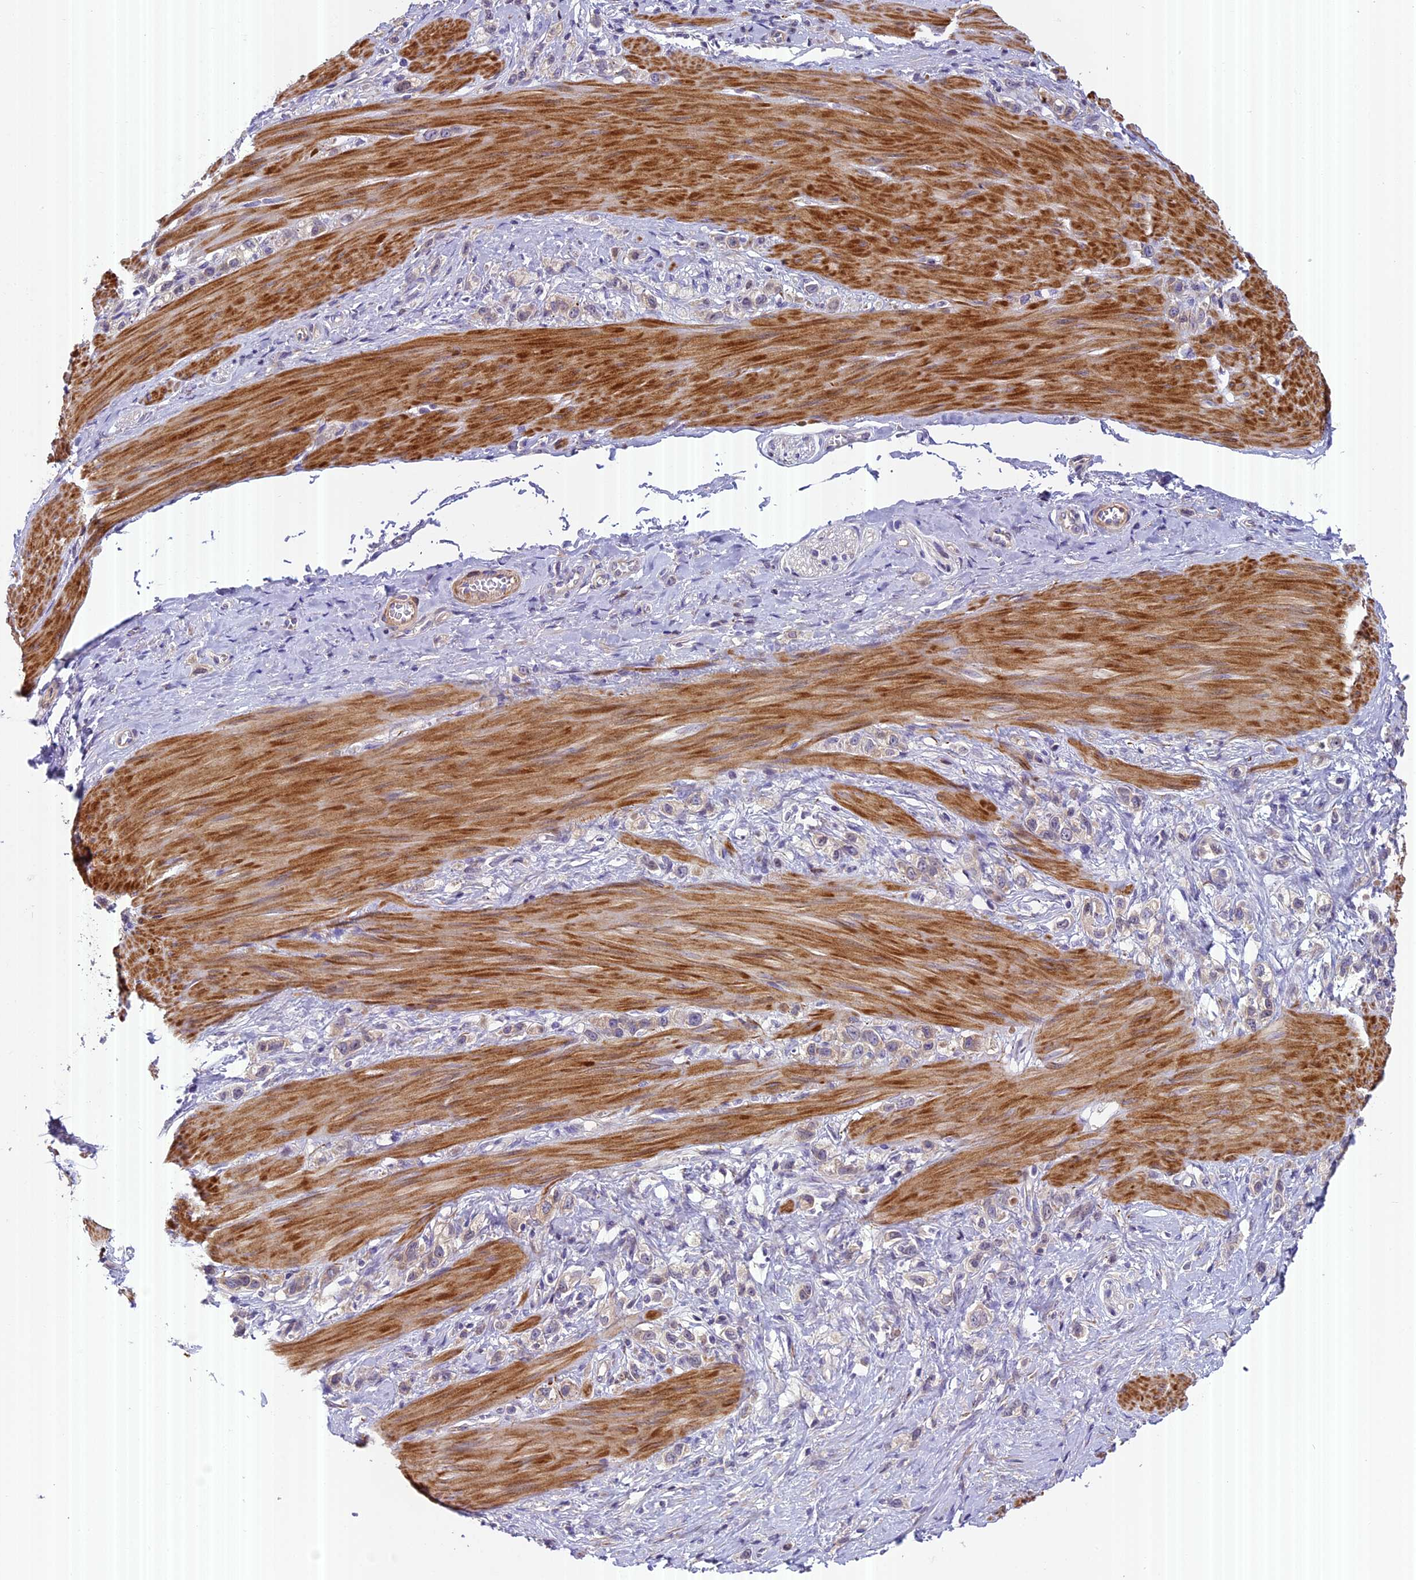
{"staining": {"intensity": "weak", "quantity": "<25%", "location": "cytoplasmic/membranous"}, "tissue": "stomach cancer", "cell_type": "Tumor cells", "image_type": "cancer", "snomed": [{"axis": "morphology", "description": "Adenocarcinoma, NOS"}, {"axis": "topography", "description": "Stomach"}], "caption": "Protein analysis of stomach cancer (adenocarcinoma) displays no significant staining in tumor cells.", "gene": "FAM98C", "patient": {"sex": "female", "age": 65}}